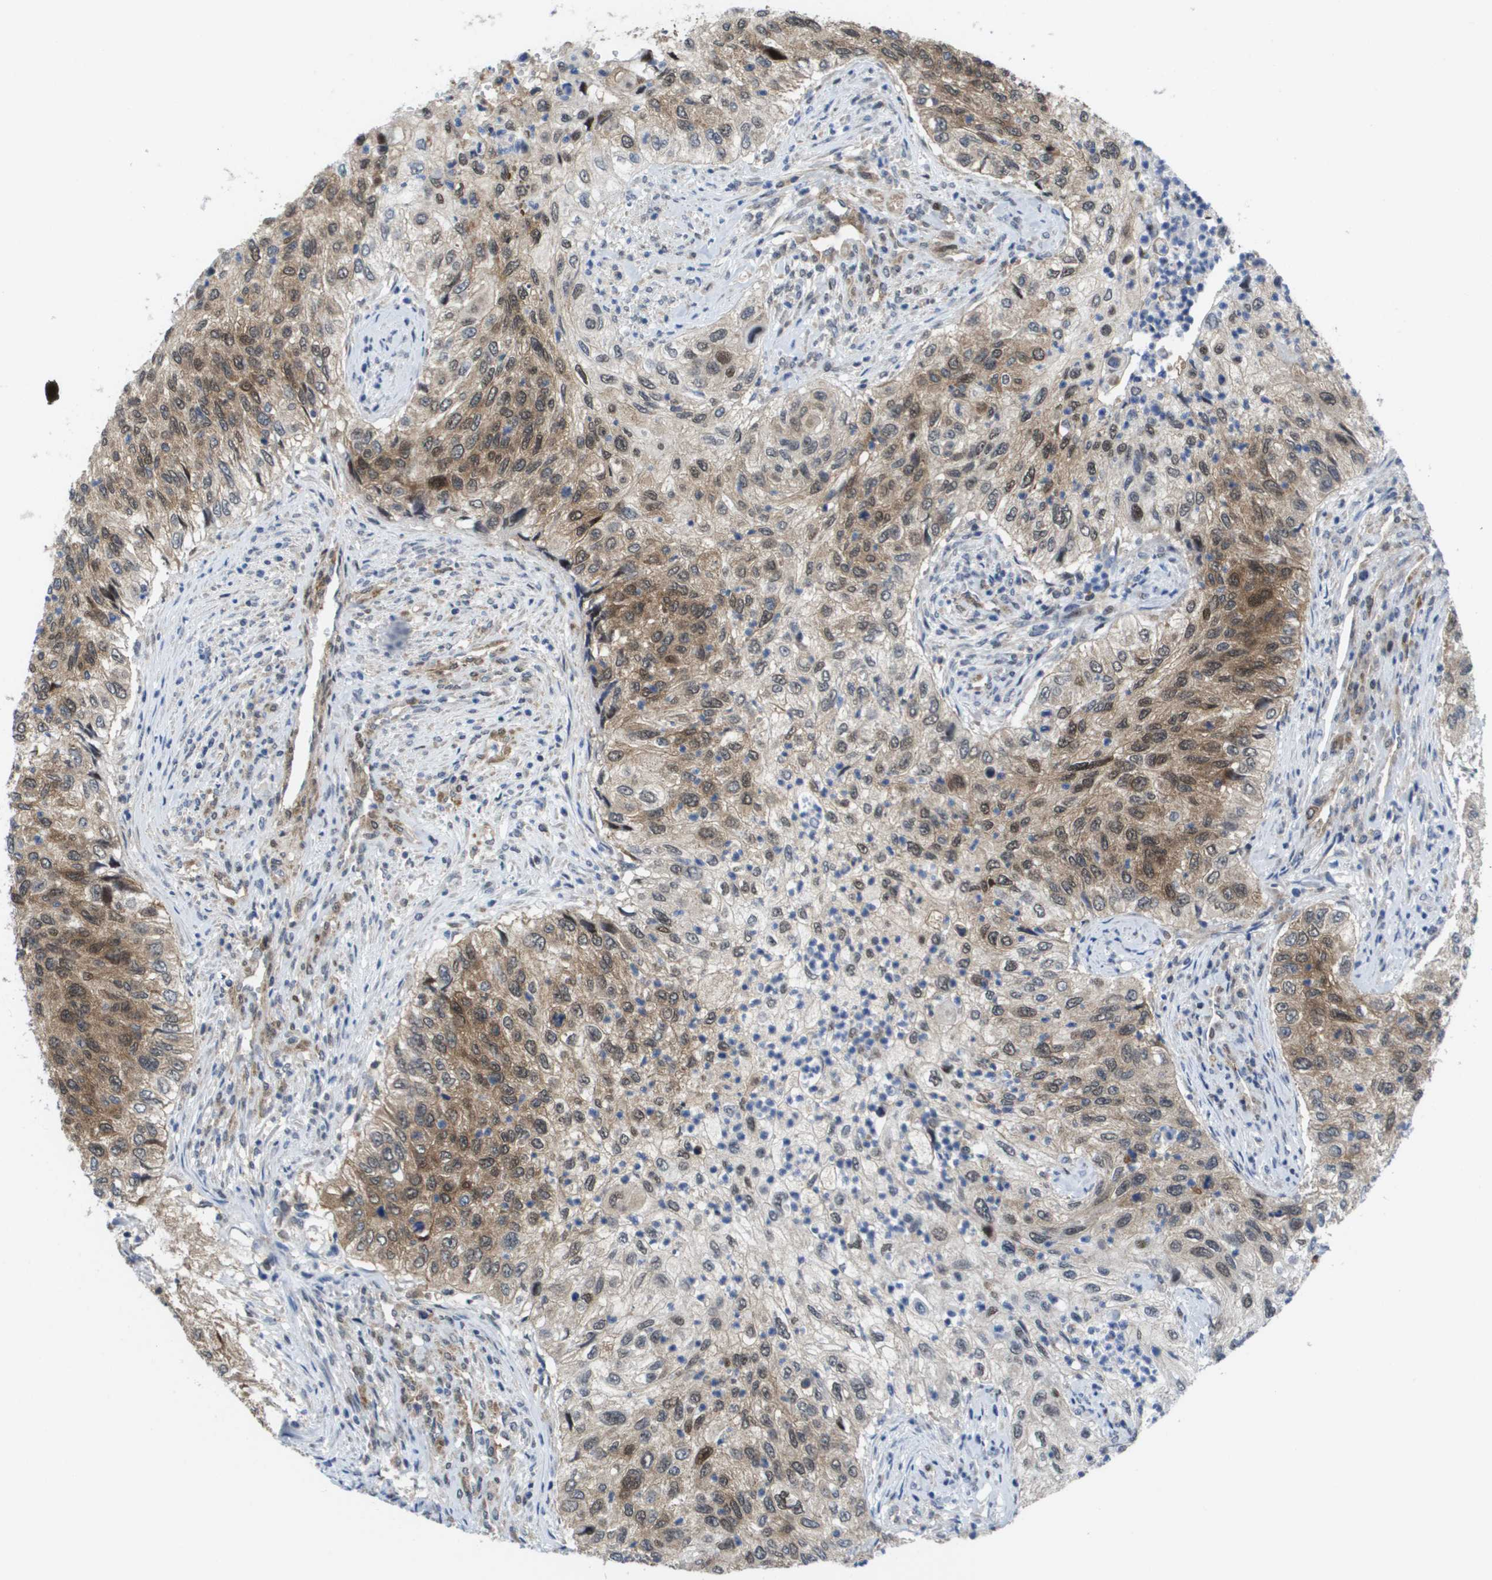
{"staining": {"intensity": "moderate", "quantity": ">75%", "location": "cytoplasmic/membranous,nuclear"}, "tissue": "urothelial cancer", "cell_type": "Tumor cells", "image_type": "cancer", "snomed": [{"axis": "morphology", "description": "Urothelial carcinoma, High grade"}, {"axis": "topography", "description": "Urinary bladder"}], "caption": "A histopathology image of urothelial cancer stained for a protein displays moderate cytoplasmic/membranous and nuclear brown staining in tumor cells.", "gene": "FKBP4", "patient": {"sex": "female", "age": 60}}